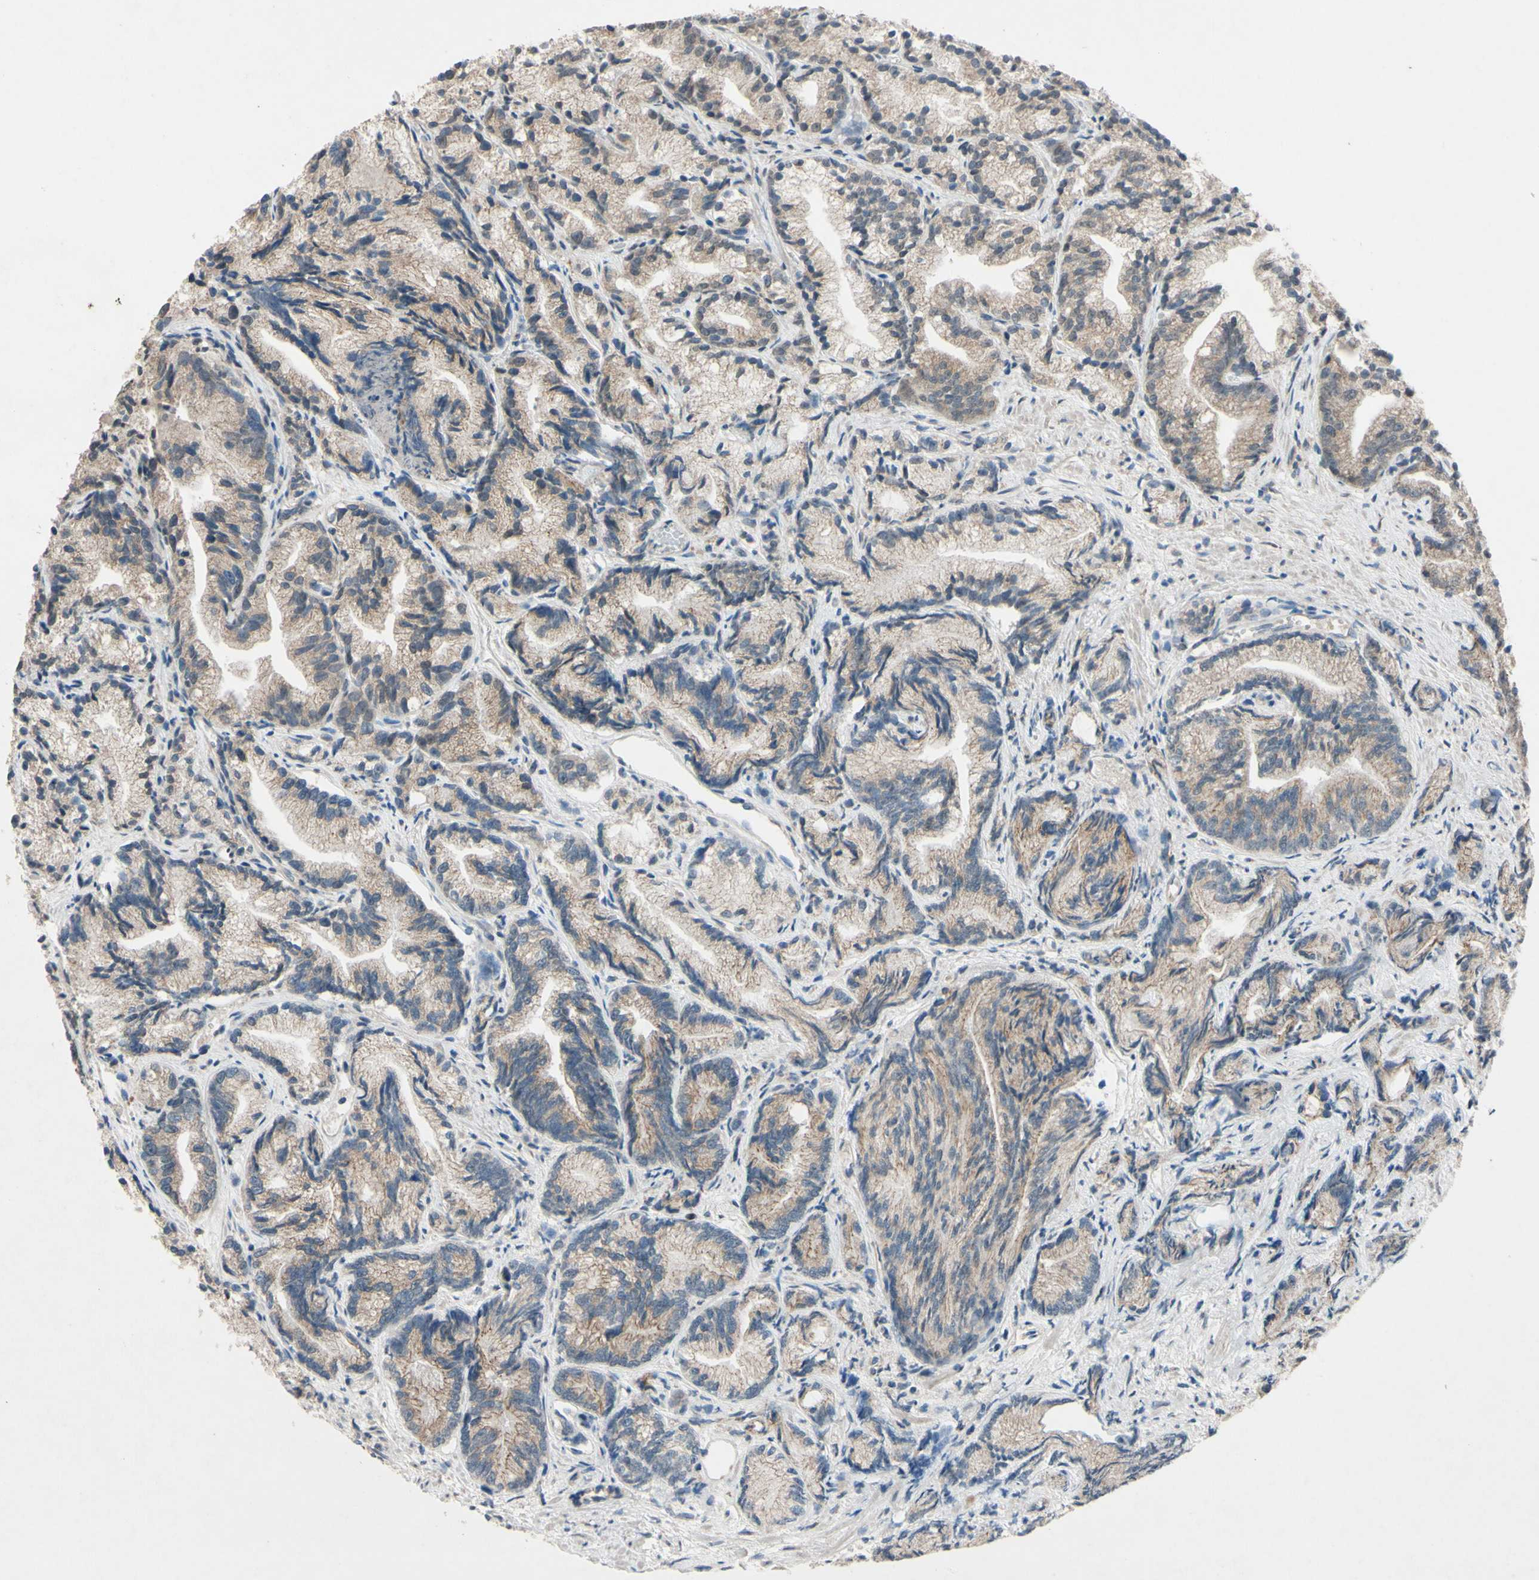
{"staining": {"intensity": "weak", "quantity": ">75%", "location": "cytoplasmic/membranous"}, "tissue": "prostate cancer", "cell_type": "Tumor cells", "image_type": "cancer", "snomed": [{"axis": "morphology", "description": "Adenocarcinoma, Low grade"}, {"axis": "topography", "description": "Prostate"}], "caption": "Human low-grade adenocarcinoma (prostate) stained with a brown dye reveals weak cytoplasmic/membranous positive expression in approximately >75% of tumor cells.", "gene": "CDCP1", "patient": {"sex": "male", "age": 89}}